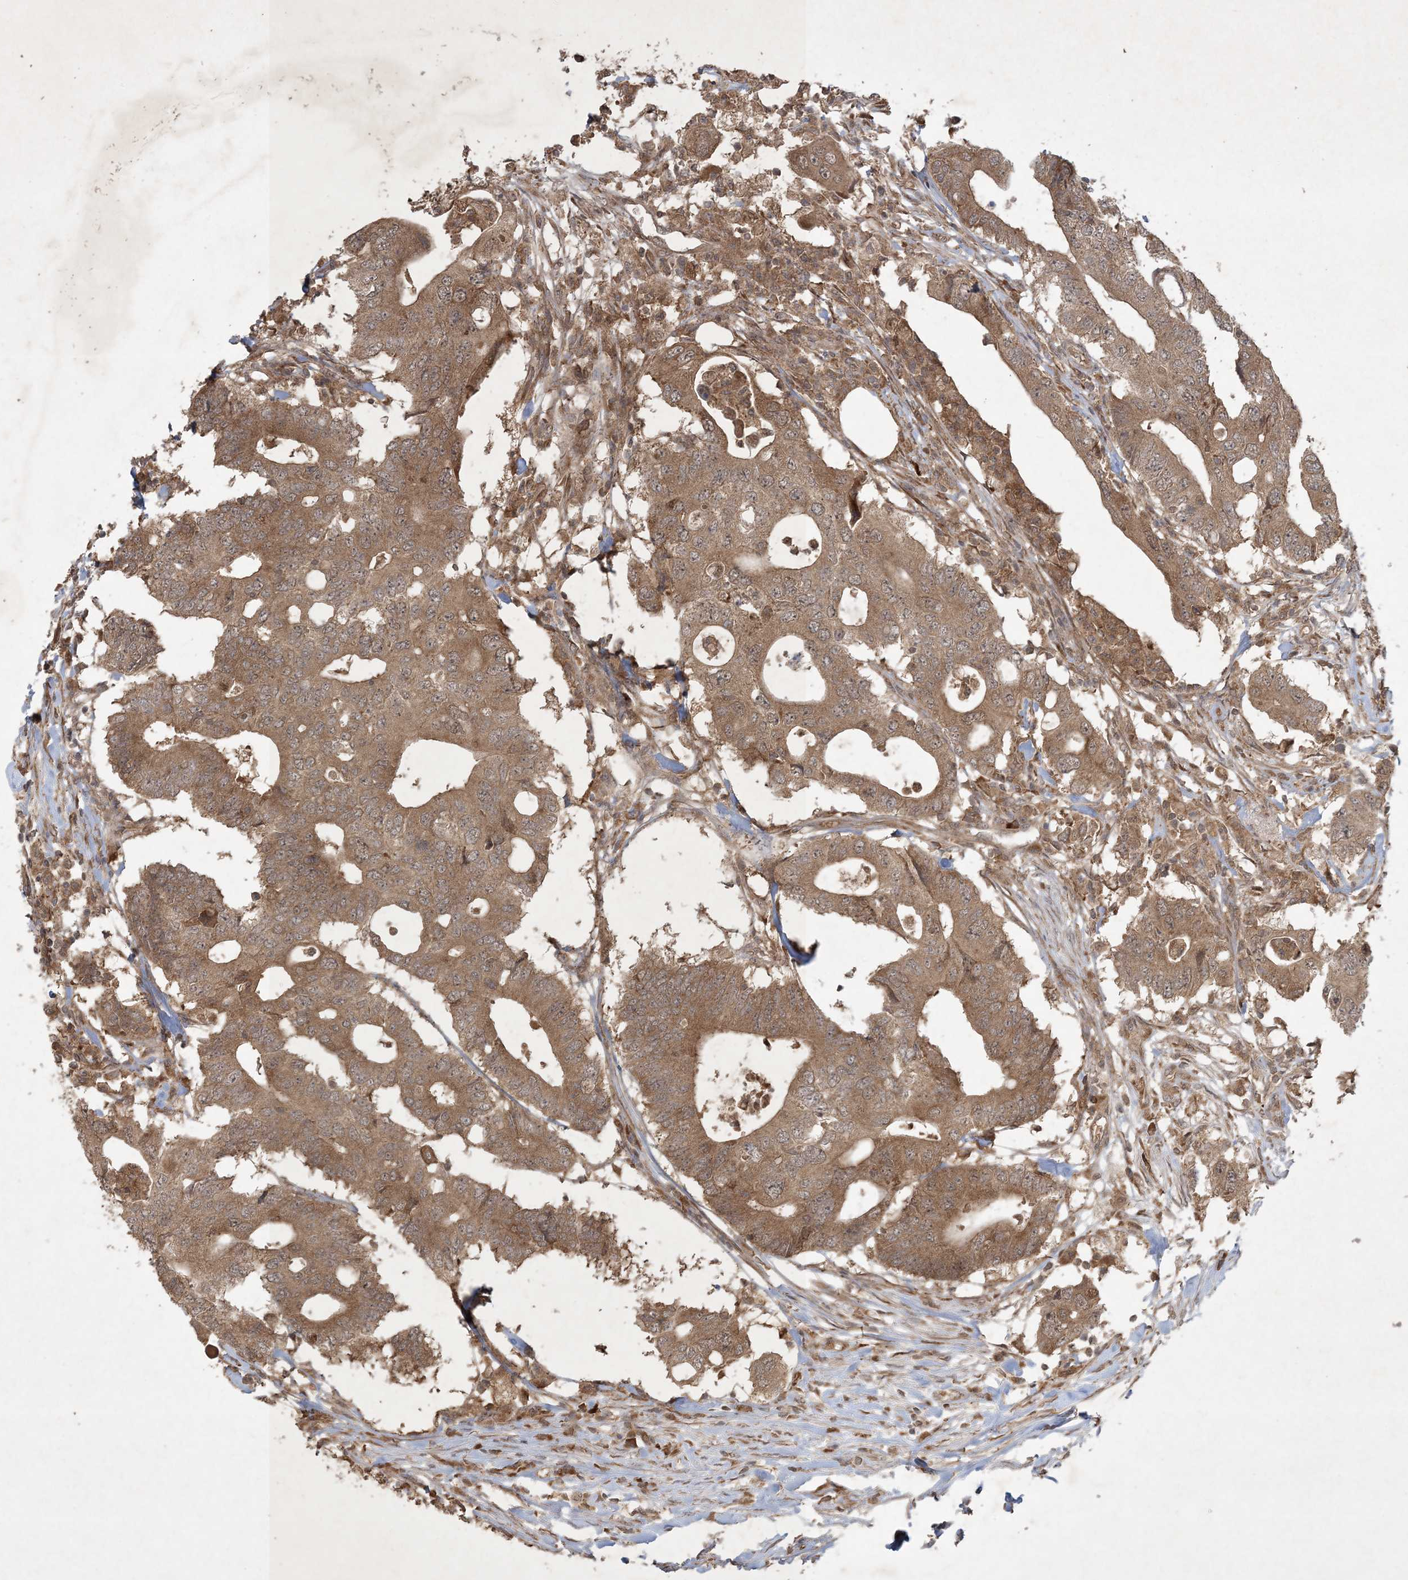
{"staining": {"intensity": "moderate", "quantity": ">75%", "location": "cytoplasmic/membranous,nuclear"}, "tissue": "colorectal cancer", "cell_type": "Tumor cells", "image_type": "cancer", "snomed": [{"axis": "morphology", "description": "Adenocarcinoma, NOS"}, {"axis": "topography", "description": "Colon"}], "caption": "Protein expression by IHC displays moderate cytoplasmic/membranous and nuclear positivity in approximately >75% of tumor cells in colorectal cancer. (DAB = brown stain, brightfield microscopy at high magnification).", "gene": "NRBP2", "patient": {"sex": "male", "age": 71}}